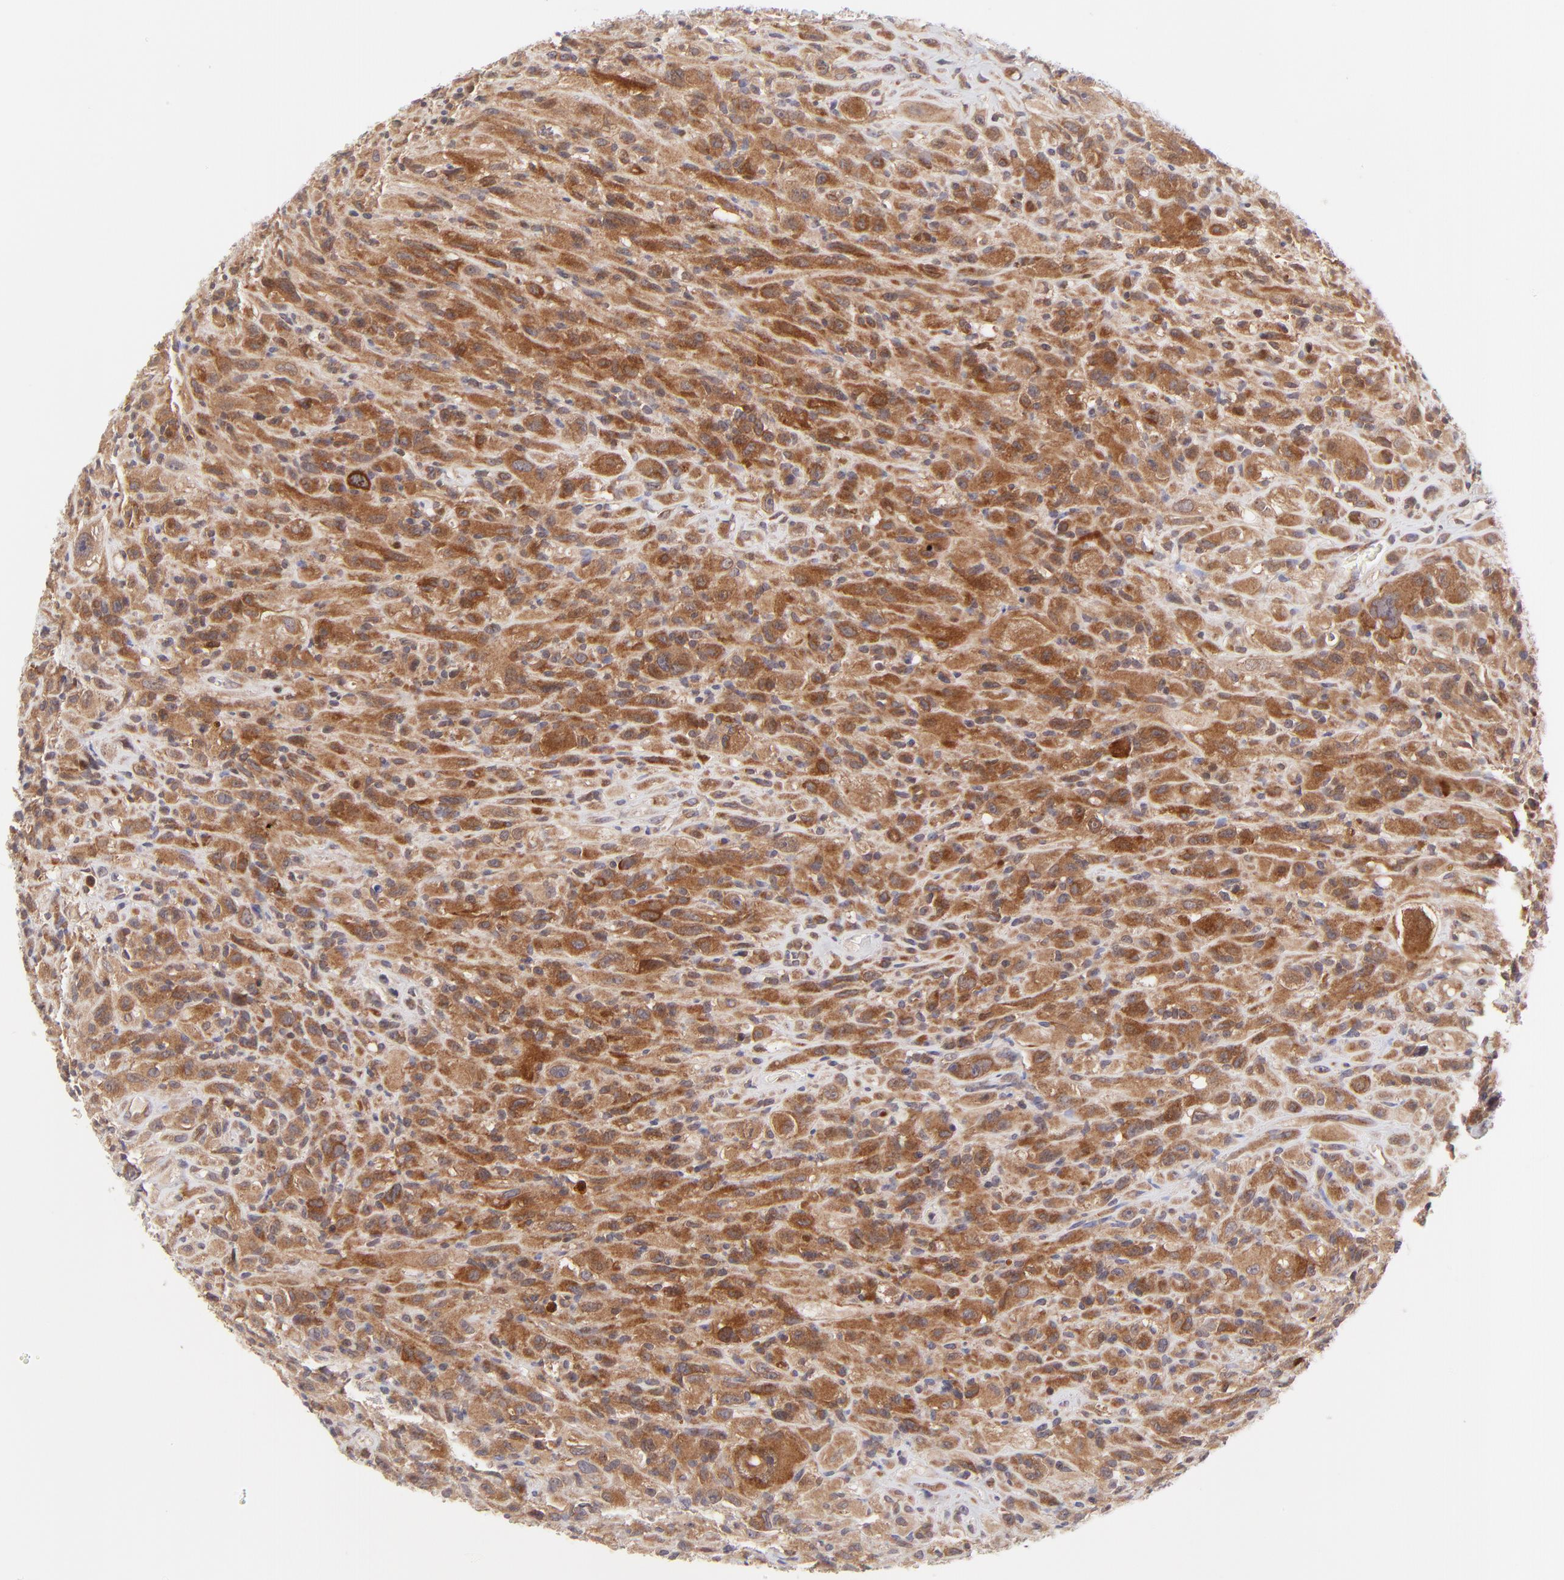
{"staining": {"intensity": "strong", "quantity": ">75%", "location": "cytoplasmic/membranous"}, "tissue": "glioma", "cell_type": "Tumor cells", "image_type": "cancer", "snomed": [{"axis": "morphology", "description": "Glioma, malignant, High grade"}, {"axis": "topography", "description": "Brain"}], "caption": "Immunohistochemistry (IHC) histopathology image of human malignant high-grade glioma stained for a protein (brown), which displays high levels of strong cytoplasmic/membranous positivity in about >75% of tumor cells.", "gene": "TNRC6B", "patient": {"sex": "male", "age": 48}}